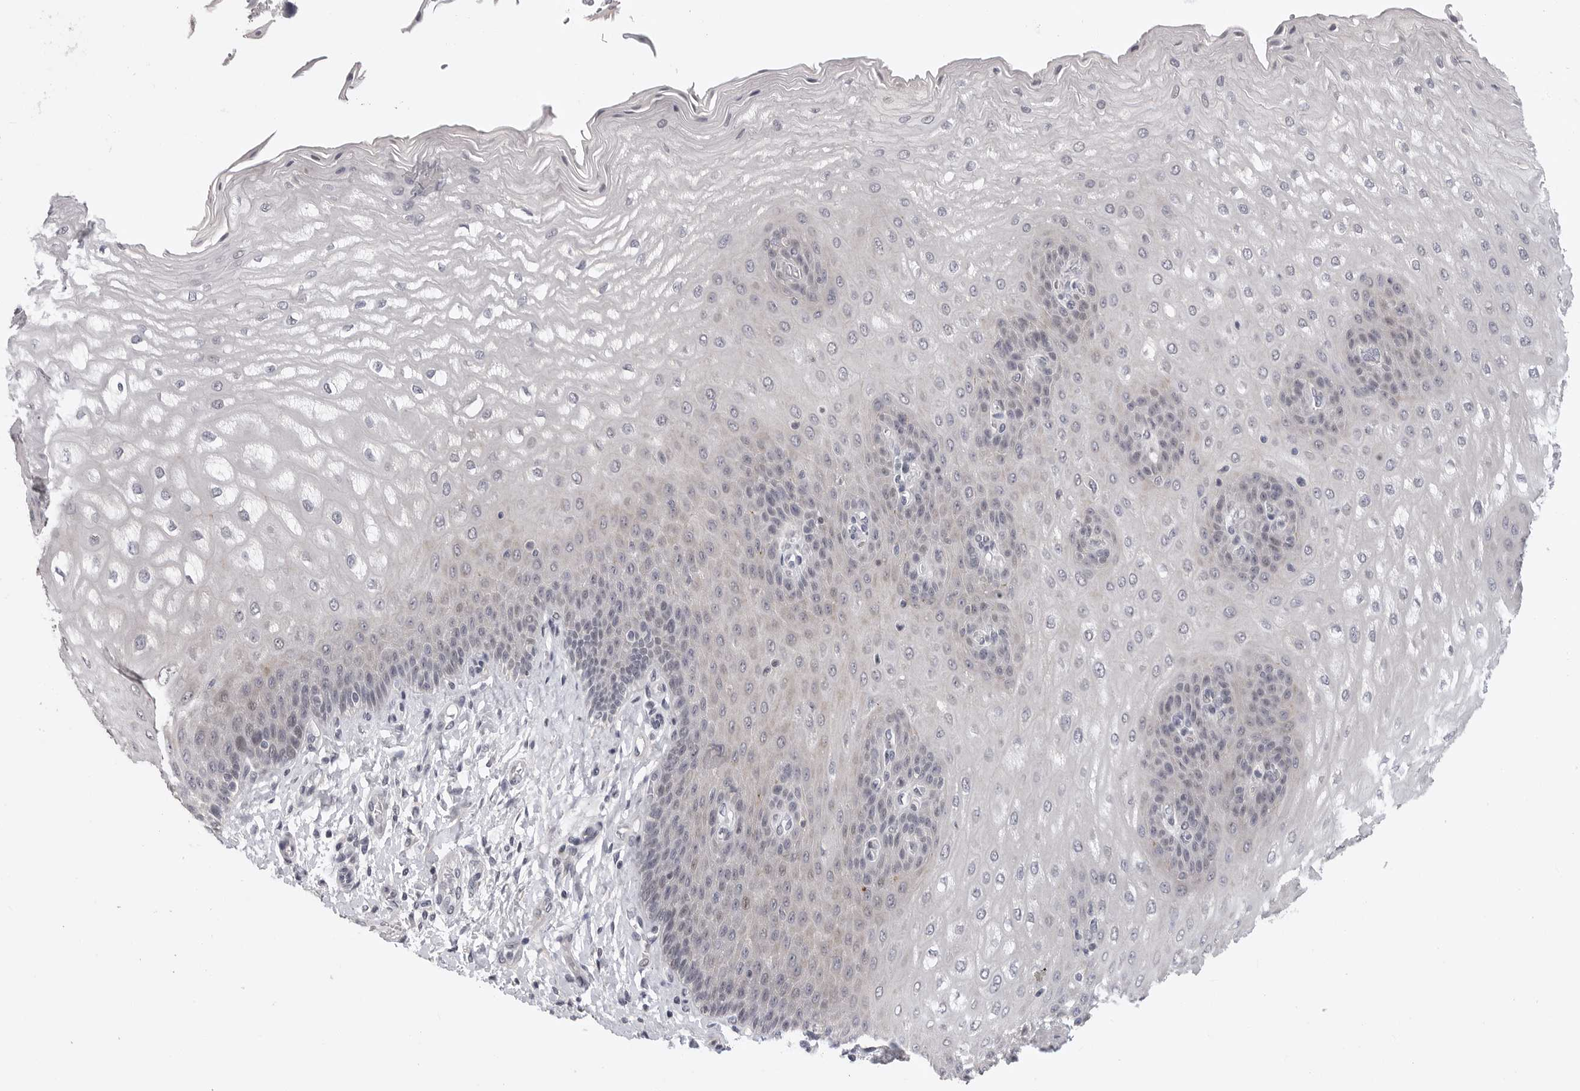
{"staining": {"intensity": "weak", "quantity": "<25%", "location": "cytoplasmic/membranous"}, "tissue": "esophagus", "cell_type": "Squamous epithelial cells", "image_type": "normal", "snomed": [{"axis": "morphology", "description": "Normal tissue, NOS"}, {"axis": "topography", "description": "Esophagus"}], "caption": "DAB (3,3'-diaminobenzidine) immunohistochemical staining of normal esophagus demonstrates no significant staining in squamous epithelial cells. Nuclei are stained in blue.", "gene": "FBXO43", "patient": {"sex": "male", "age": 54}}